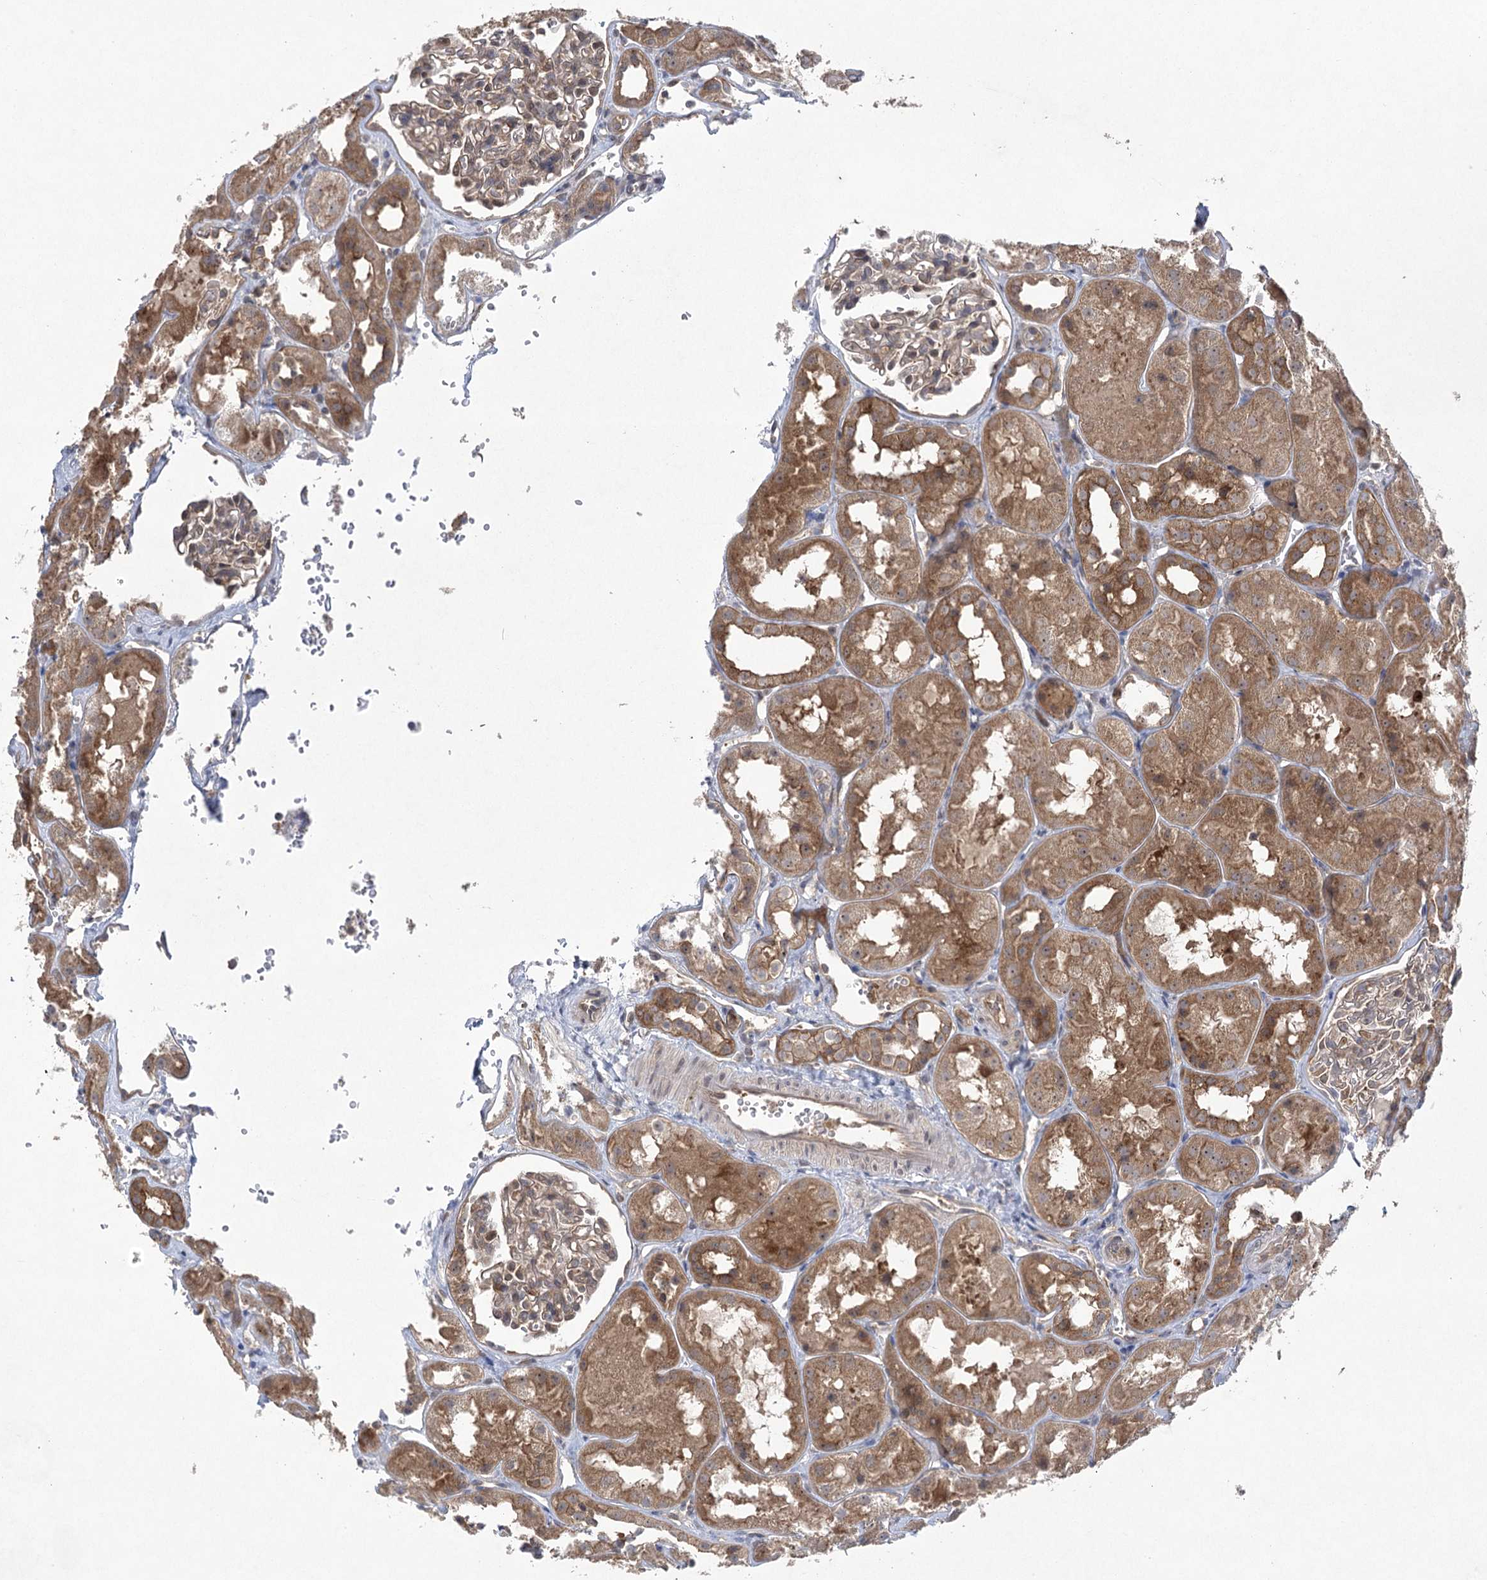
{"staining": {"intensity": "moderate", "quantity": "25%-75%", "location": "cytoplasmic/membranous"}, "tissue": "kidney", "cell_type": "Cells in glomeruli", "image_type": "normal", "snomed": [{"axis": "morphology", "description": "Normal tissue, NOS"}, {"axis": "topography", "description": "Kidney"}], "caption": "Brown immunohistochemical staining in unremarkable kidney reveals moderate cytoplasmic/membranous positivity in approximately 25%-75% of cells in glomeruli.", "gene": "EIF3A", "patient": {"sex": "male", "age": 16}}